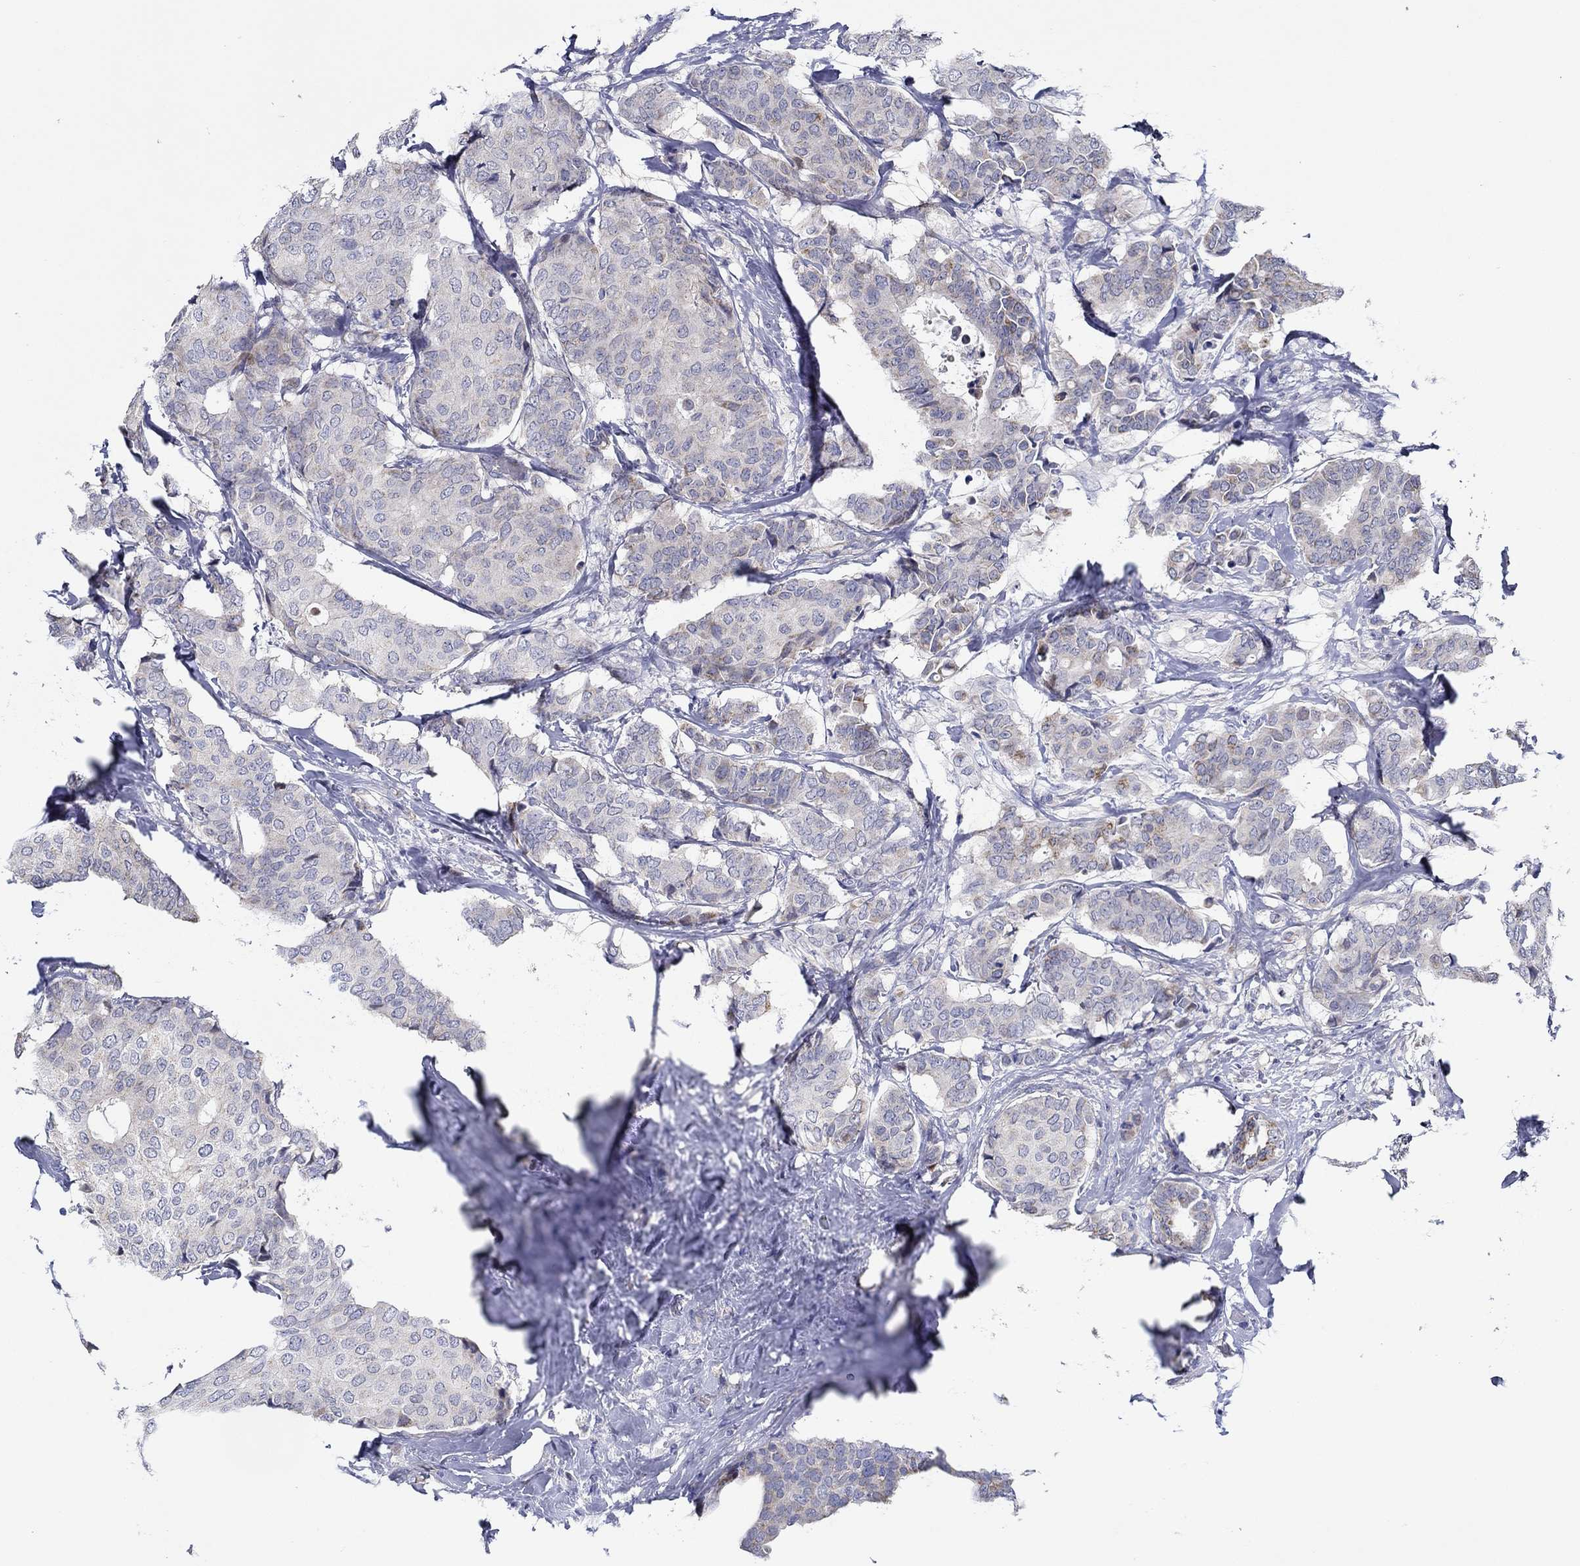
{"staining": {"intensity": "moderate", "quantity": "<25%", "location": "cytoplasmic/membranous"}, "tissue": "breast cancer", "cell_type": "Tumor cells", "image_type": "cancer", "snomed": [{"axis": "morphology", "description": "Duct carcinoma"}, {"axis": "topography", "description": "Breast"}], "caption": "Tumor cells exhibit low levels of moderate cytoplasmic/membranous expression in about <25% of cells in intraductal carcinoma (breast).", "gene": "CFAP61", "patient": {"sex": "female", "age": 75}}